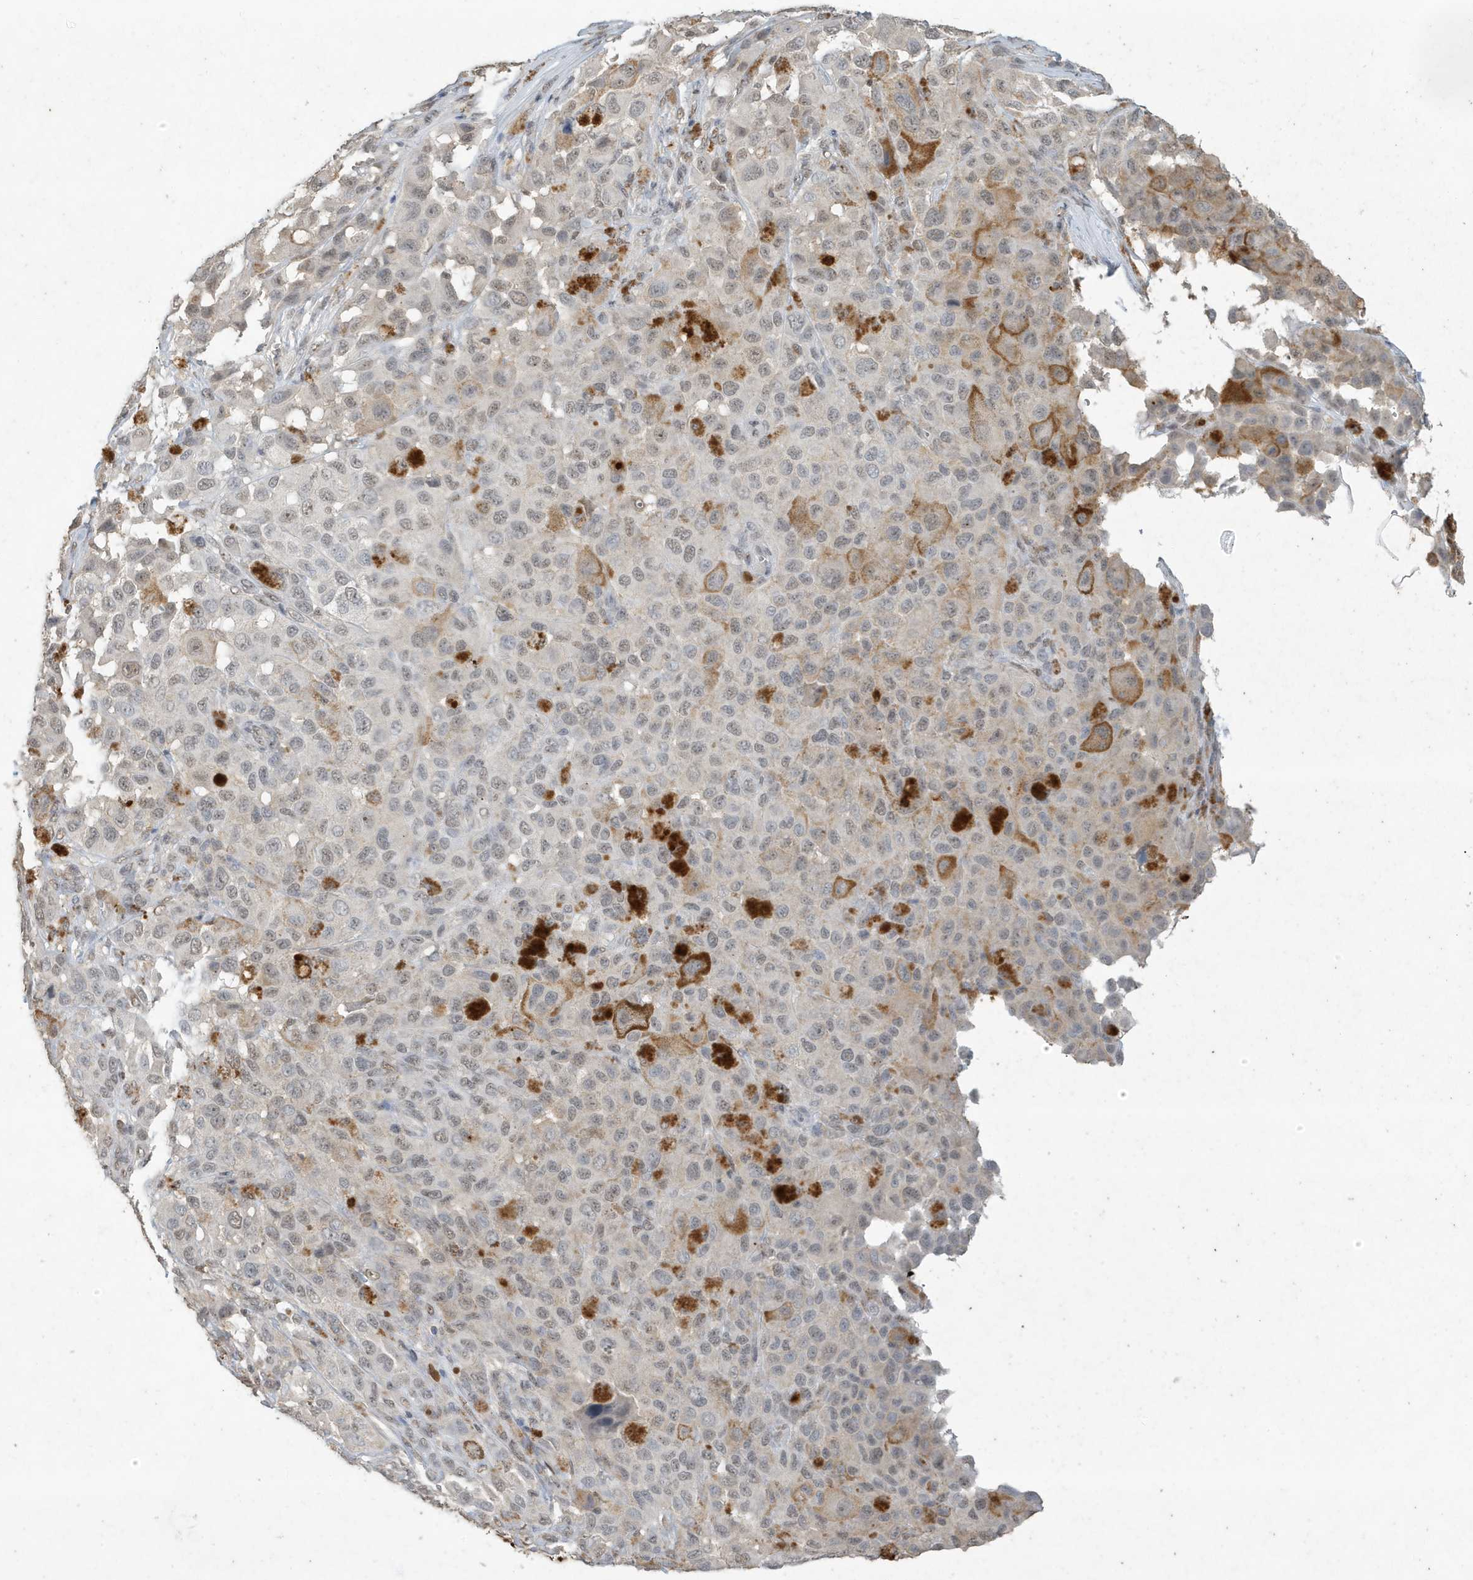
{"staining": {"intensity": "negative", "quantity": "none", "location": "none"}, "tissue": "melanoma", "cell_type": "Tumor cells", "image_type": "cancer", "snomed": [{"axis": "morphology", "description": "Malignant melanoma, NOS"}, {"axis": "topography", "description": "Skin"}], "caption": "Tumor cells are negative for protein expression in human melanoma.", "gene": "DEFA1", "patient": {"sex": "male", "age": 96}}